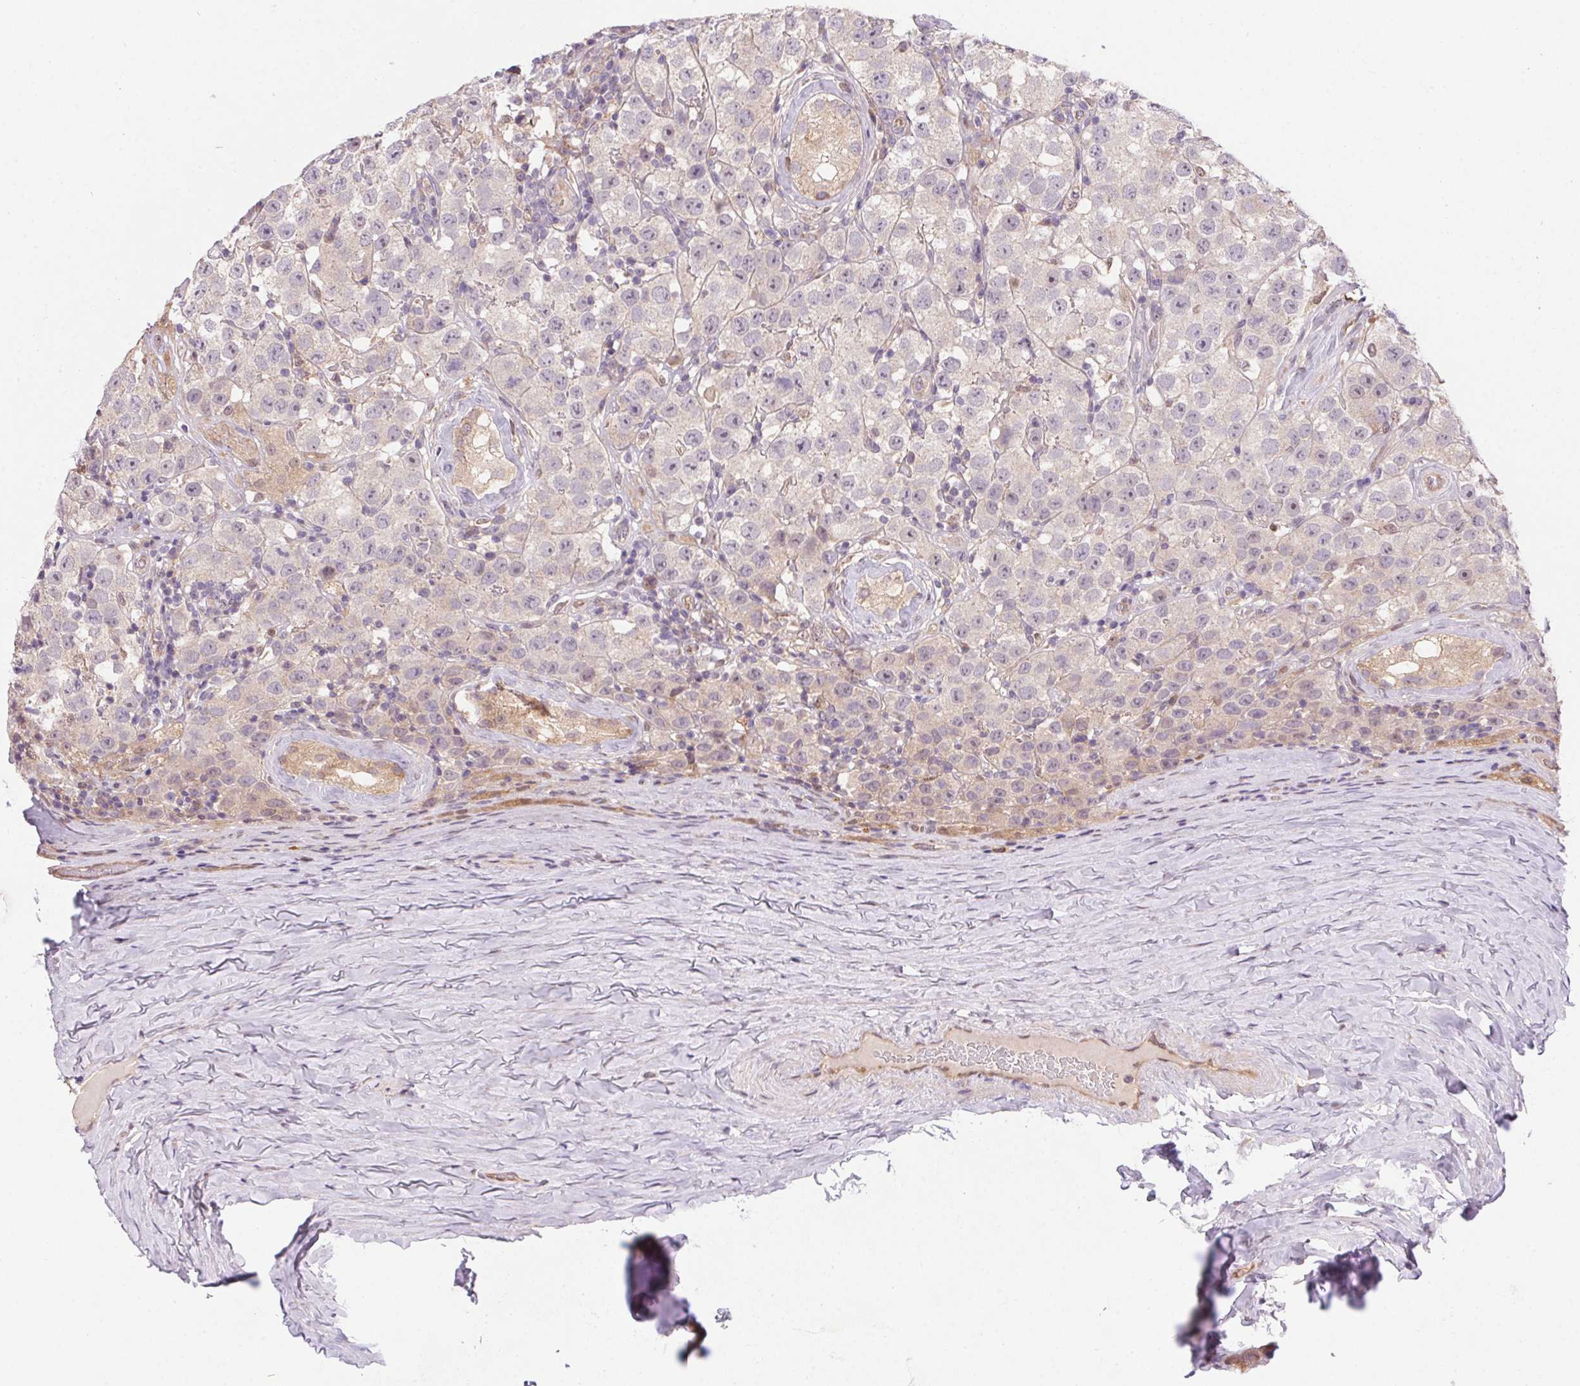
{"staining": {"intensity": "negative", "quantity": "none", "location": "none"}, "tissue": "testis cancer", "cell_type": "Tumor cells", "image_type": "cancer", "snomed": [{"axis": "morphology", "description": "Seminoma, NOS"}, {"axis": "topography", "description": "Testis"}], "caption": "Immunohistochemistry (IHC) micrograph of human testis seminoma stained for a protein (brown), which exhibits no positivity in tumor cells.", "gene": "NUDT16", "patient": {"sex": "male", "age": 34}}